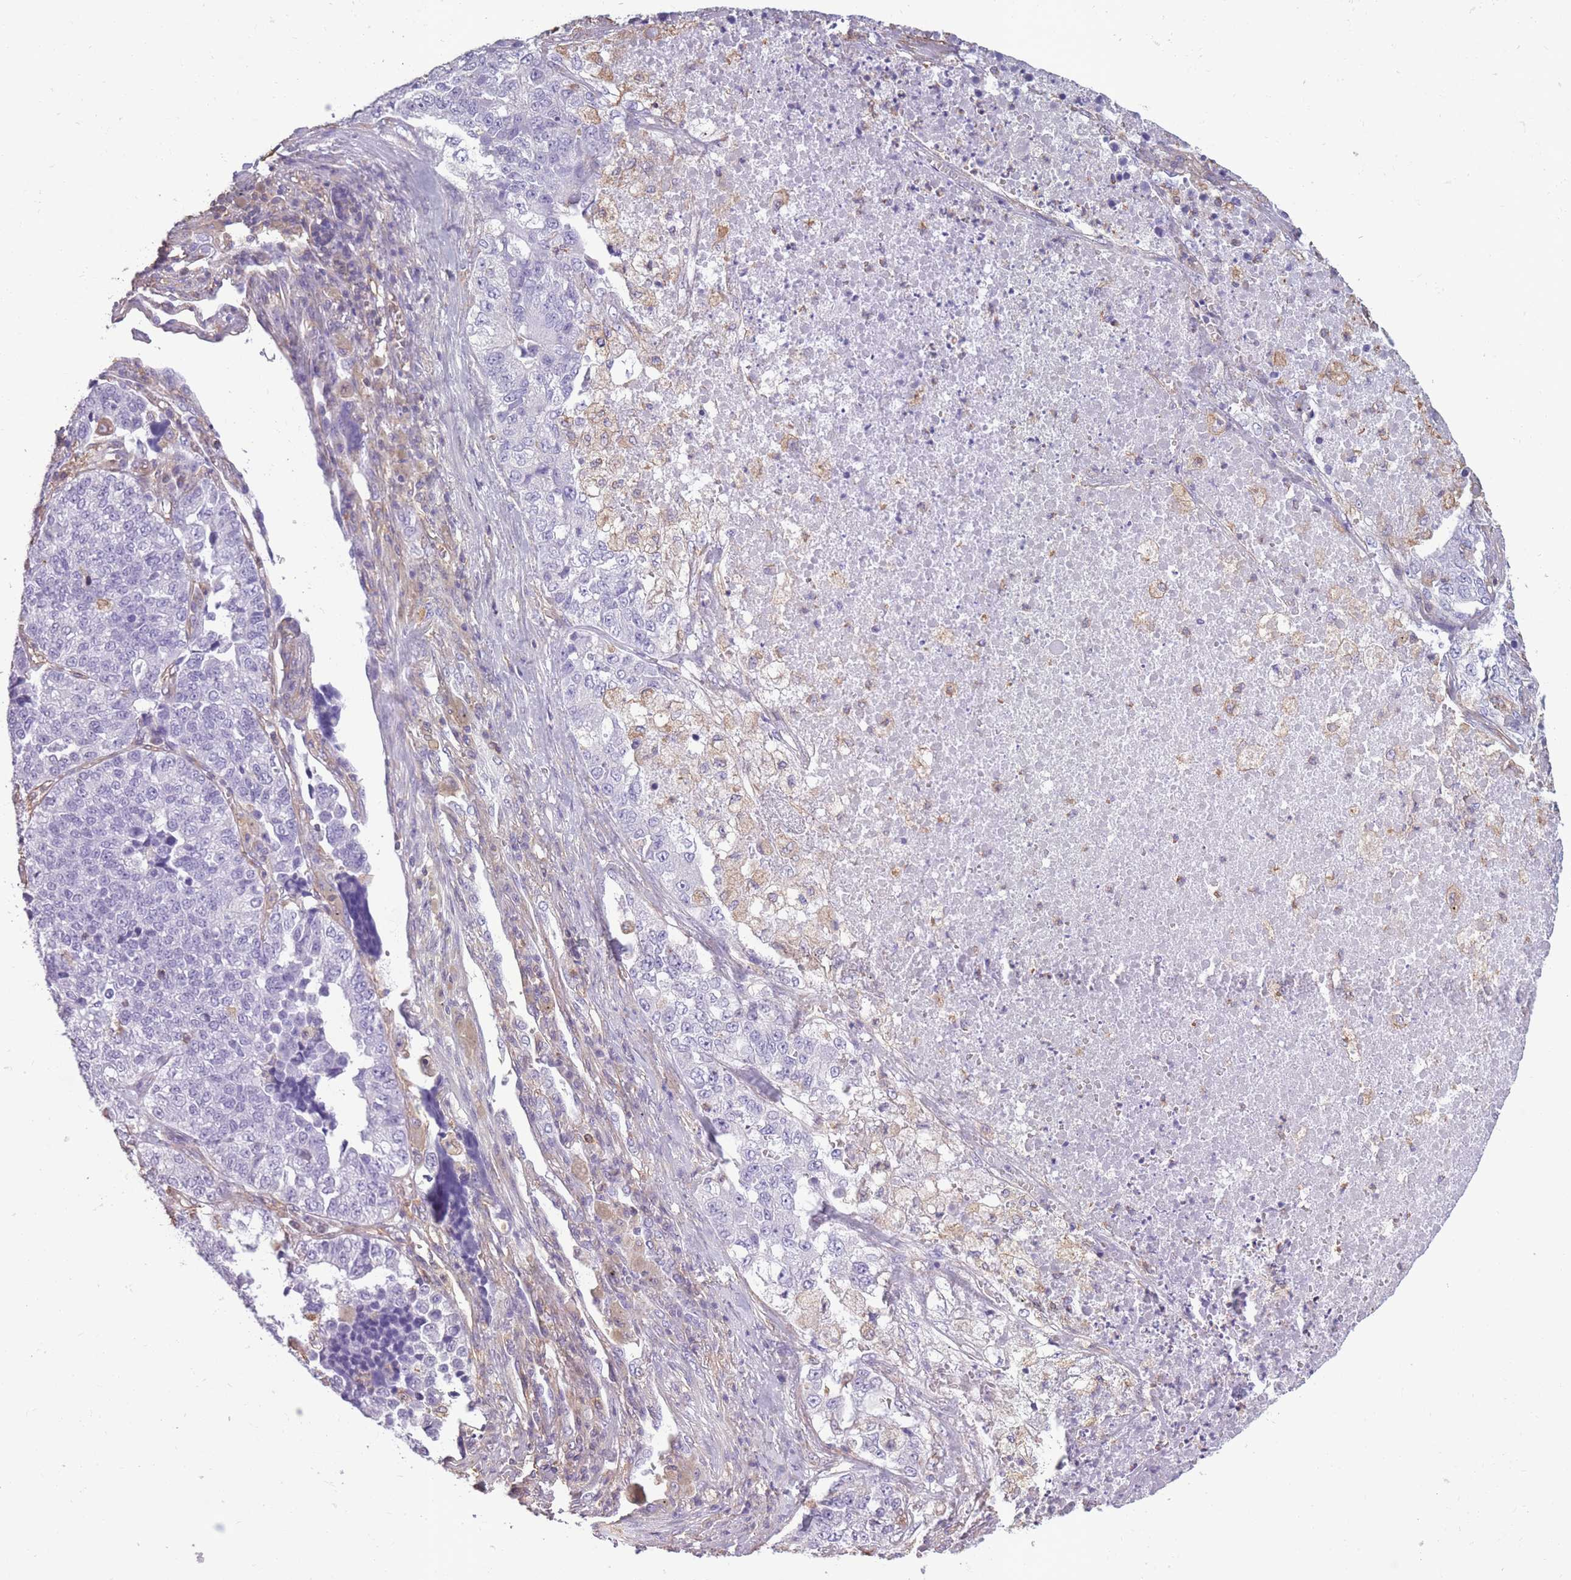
{"staining": {"intensity": "negative", "quantity": "none", "location": "none"}, "tissue": "lung cancer", "cell_type": "Tumor cells", "image_type": "cancer", "snomed": [{"axis": "morphology", "description": "Adenocarcinoma, NOS"}, {"axis": "topography", "description": "Lung"}], "caption": "DAB (3,3'-diaminobenzidine) immunohistochemical staining of lung cancer exhibits no significant positivity in tumor cells.", "gene": "ADD1", "patient": {"sex": "male", "age": 49}}